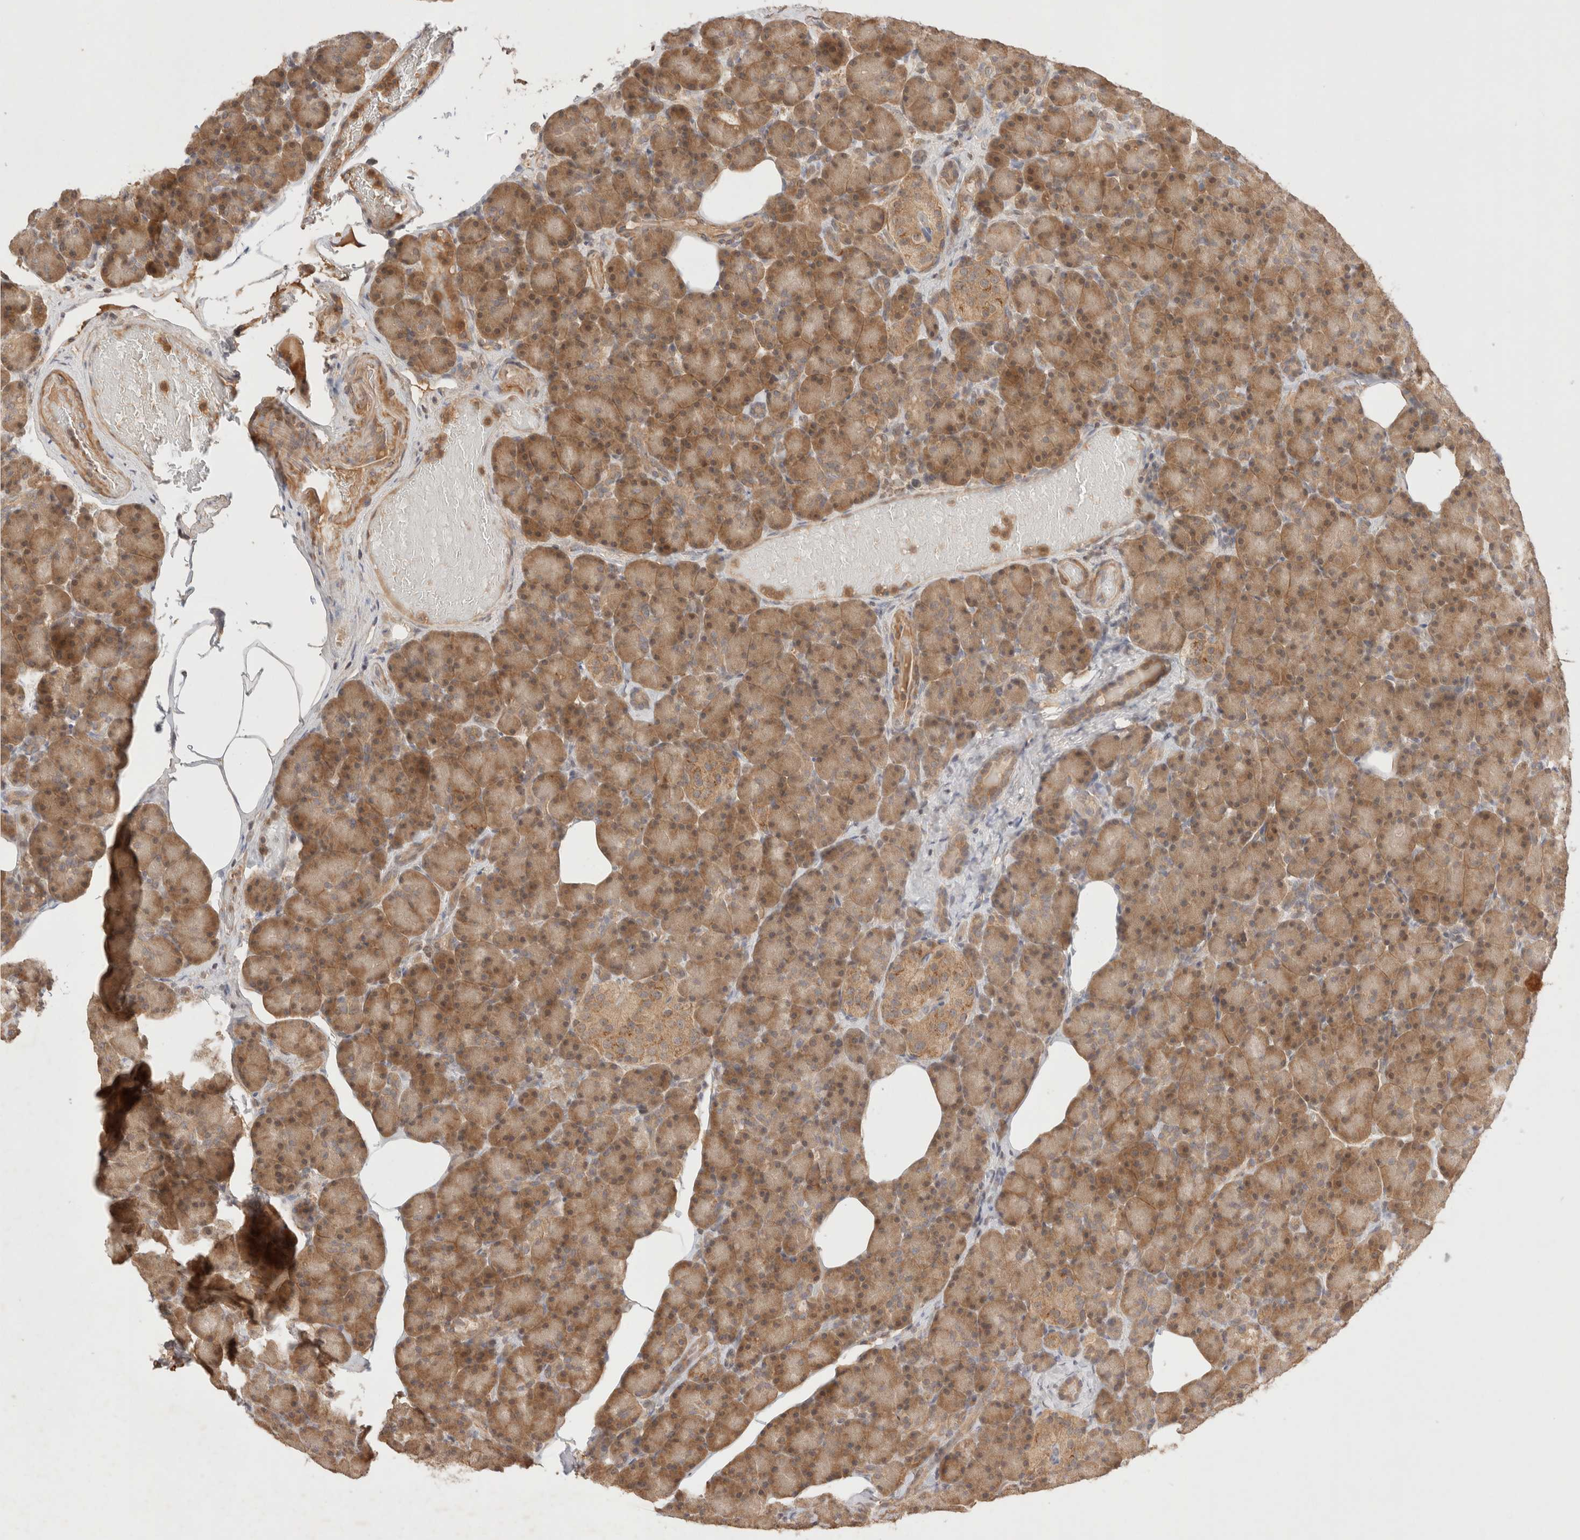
{"staining": {"intensity": "moderate", "quantity": ">75%", "location": "cytoplasmic/membranous,nuclear"}, "tissue": "pancreas", "cell_type": "Exocrine glandular cells", "image_type": "normal", "snomed": [{"axis": "morphology", "description": "Normal tissue, NOS"}, {"axis": "topography", "description": "Pancreas"}], "caption": "High-power microscopy captured an immunohistochemistry micrograph of benign pancreas, revealing moderate cytoplasmic/membranous,nuclear staining in approximately >75% of exocrine glandular cells. (Brightfield microscopy of DAB IHC at high magnification).", "gene": "CARNMT1", "patient": {"sex": "female", "age": 43}}